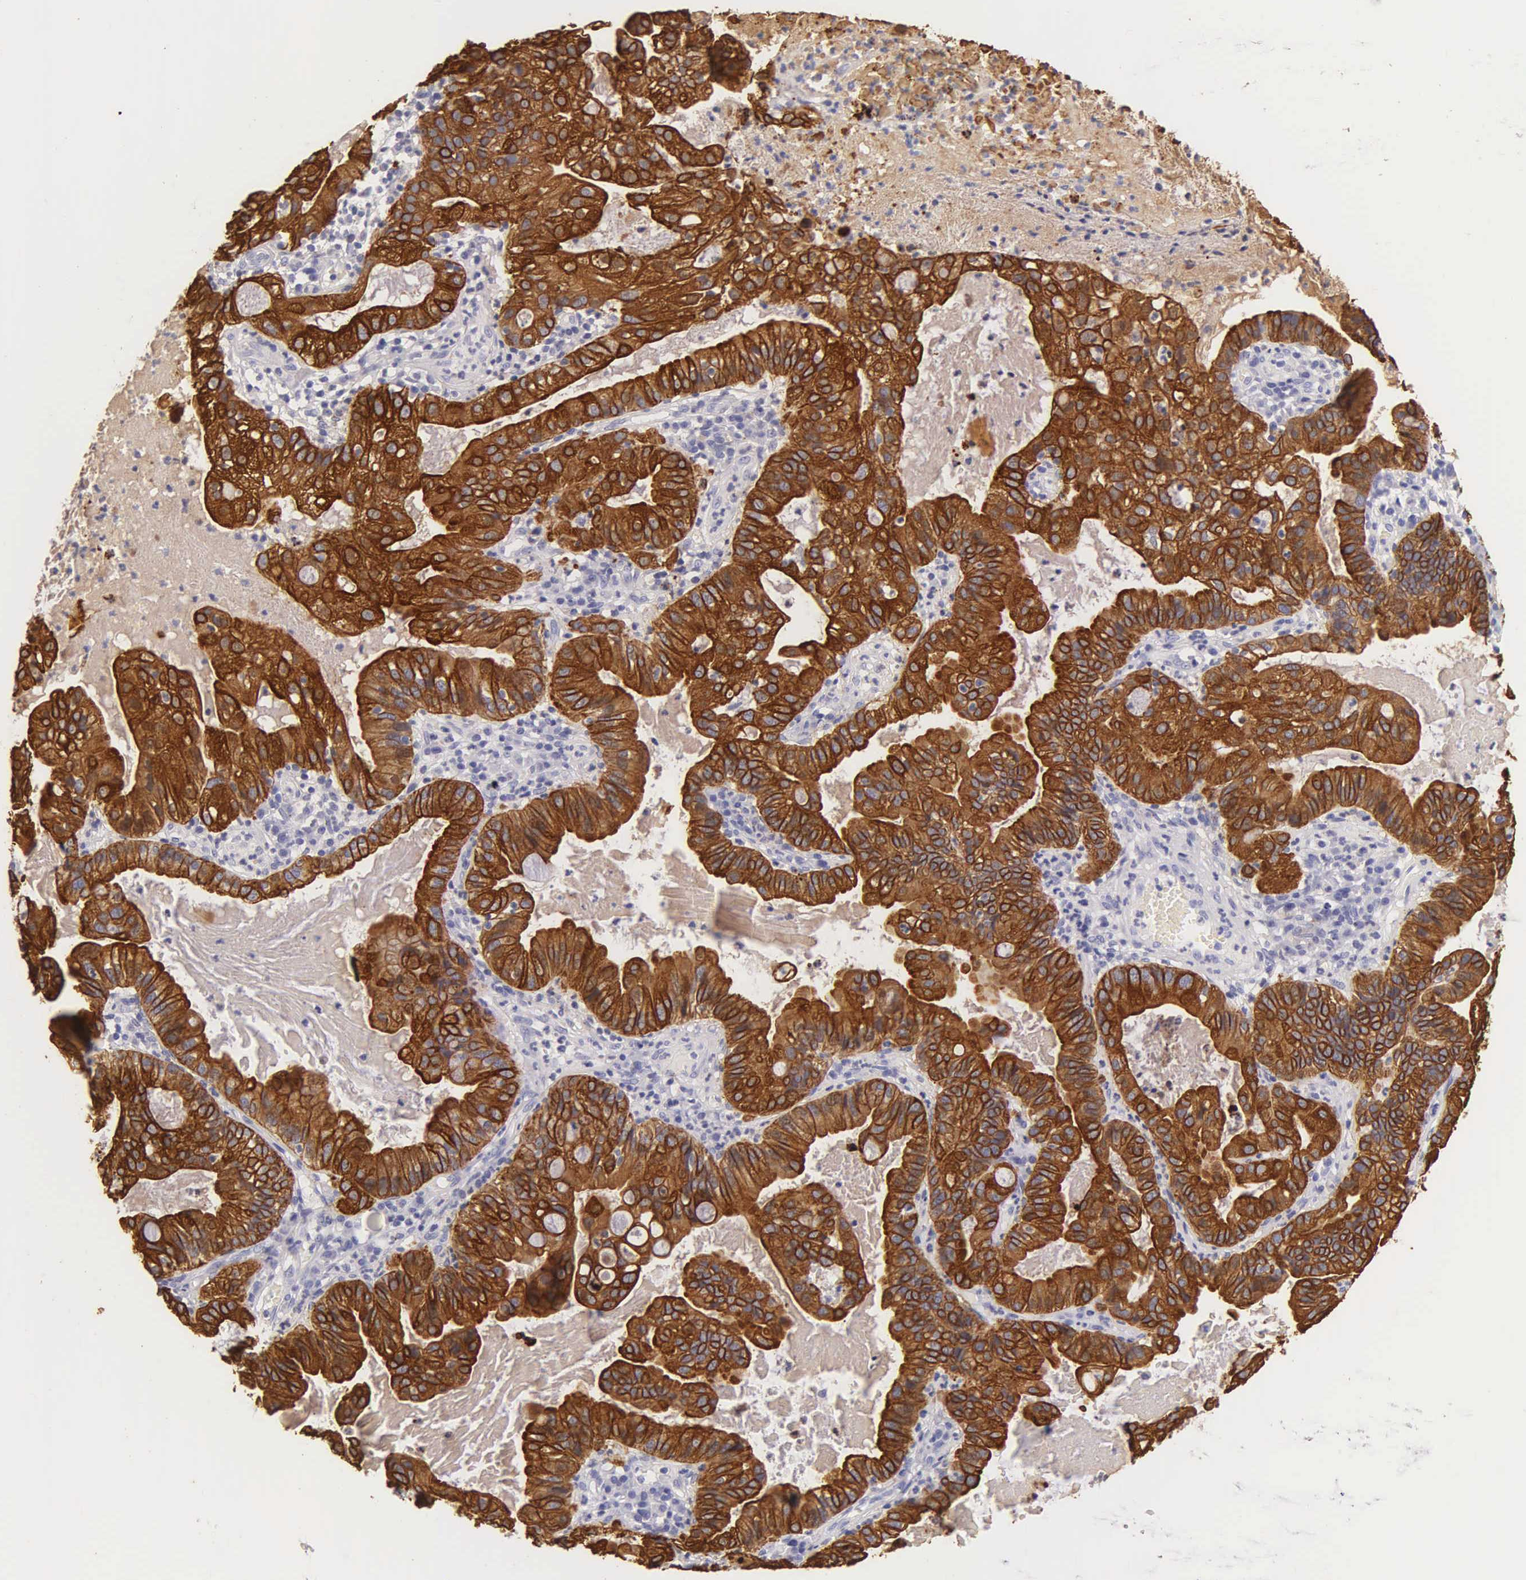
{"staining": {"intensity": "strong", "quantity": ">75%", "location": "cytoplasmic/membranous"}, "tissue": "cervical cancer", "cell_type": "Tumor cells", "image_type": "cancer", "snomed": [{"axis": "morphology", "description": "Adenocarcinoma, NOS"}, {"axis": "topography", "description": "Cervix"}], "caption": "Human cervical cancer (adenocarcinoma) stained with a protein marker demonstrates strong staining in tumor cells.", "gene": "KRT17", "patient": {"sex": "female", "age": 41}}